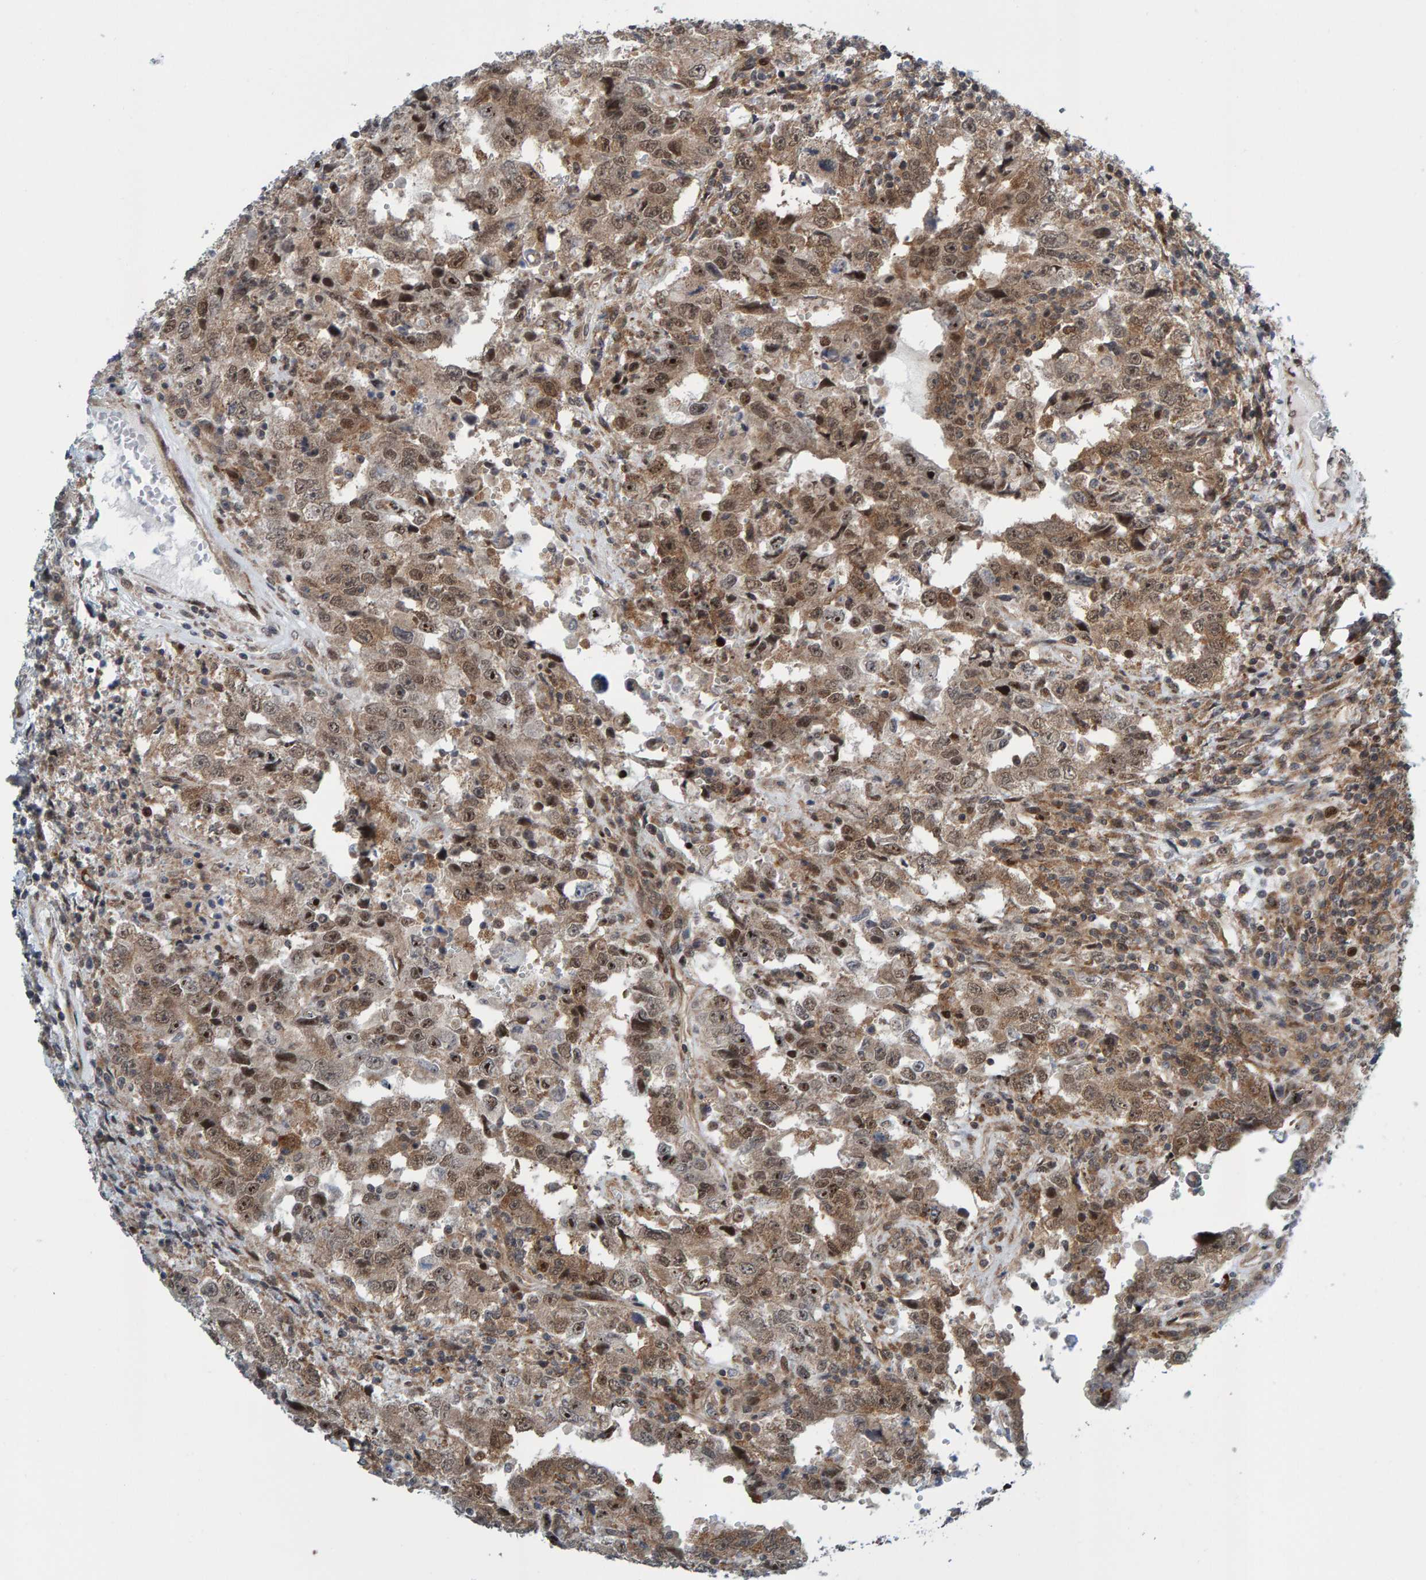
{"staining": {"intensity": "strong", "quantity": "25%-75%", "location": "cytoplasmic/membranous,nuclear"}, "tissue": "testis cancer", "cell_type": "Tumor cells", "image_type": "cancer", "snomed": [{"axis": "morphology", "description": "Carcinoma, Embryonal, NOS"}, {"axis": "topography", "description": "Testis"}], "caption": "IHC (DAB (3,3'-diaminobenzidine)) staining of human testis embryonal carcinoma reveals strong cytoplasmic/membranous and nuclear protein positivity in about 25%-75% of tumor cells. The staining is performed using DAB (3,3'-diaminobenzidine) brown chromogen to label protein expression. The nuclei are counter-stained blue using hematoxylin.", "gene": "ZNF366", "patient": {"sex": "male", "age": 26}}